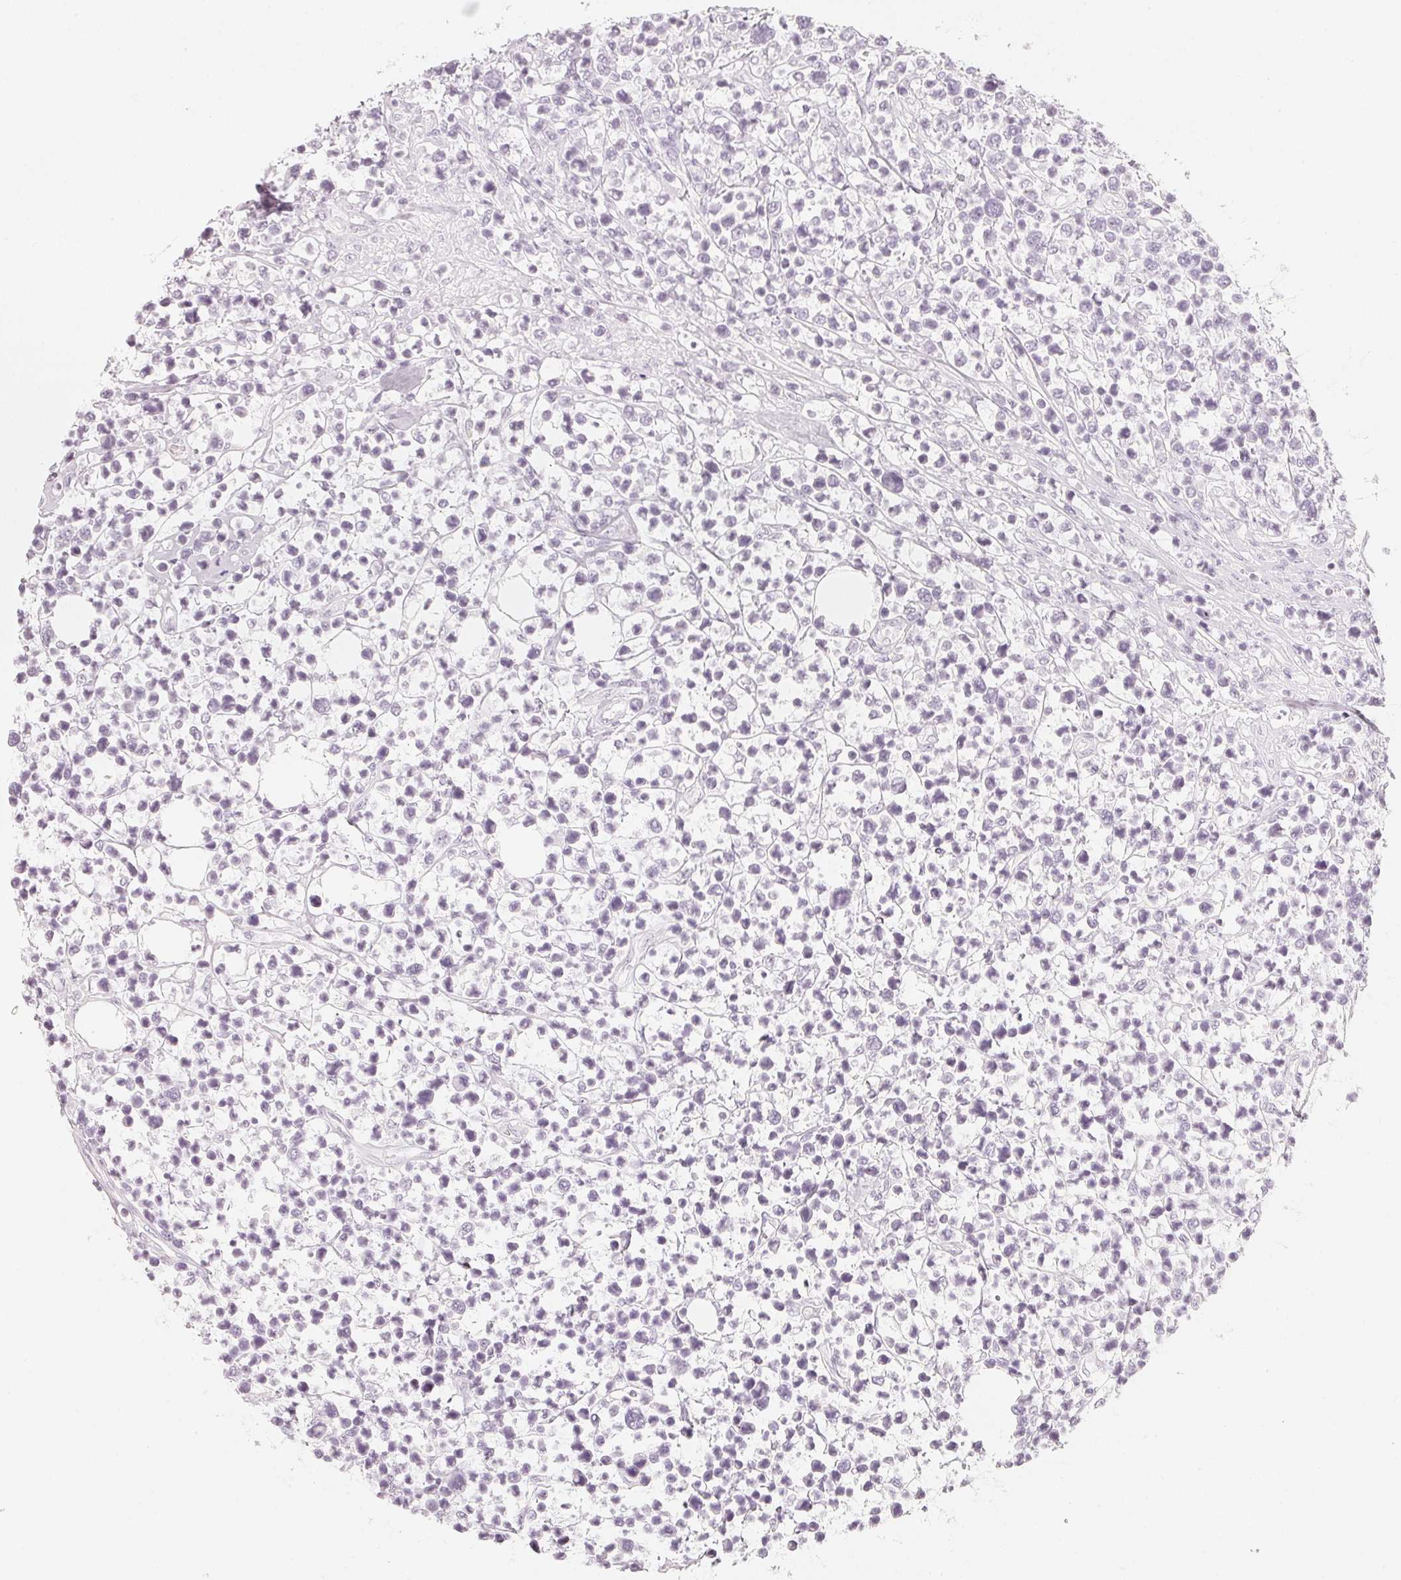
{"staining": {"intensity": "negative", "quantity": "none", "location": "none"}, "tissue": "lymphoma", "cell_type": "Tumor cells", "image_type": "cancer", "snomed": [{"axis": "morphology", "description": "Malignant lymphoma, non-Hodgkin's type, High grade"}, {"axis": "topography", "description": "Soft tissue"}], "caption": "Image shows no significant protein positivity in tumor cells of high-grade malignant lymphoma, non-Hodgkin's type. (Stains: DAB immunohistochemistry (IHC) with hematoxylin counter stain, Microscopy: brightfield microscopy at high magnification).", "gene": "SLC22A8", "patient": {"sex": "female", "age": 56}}